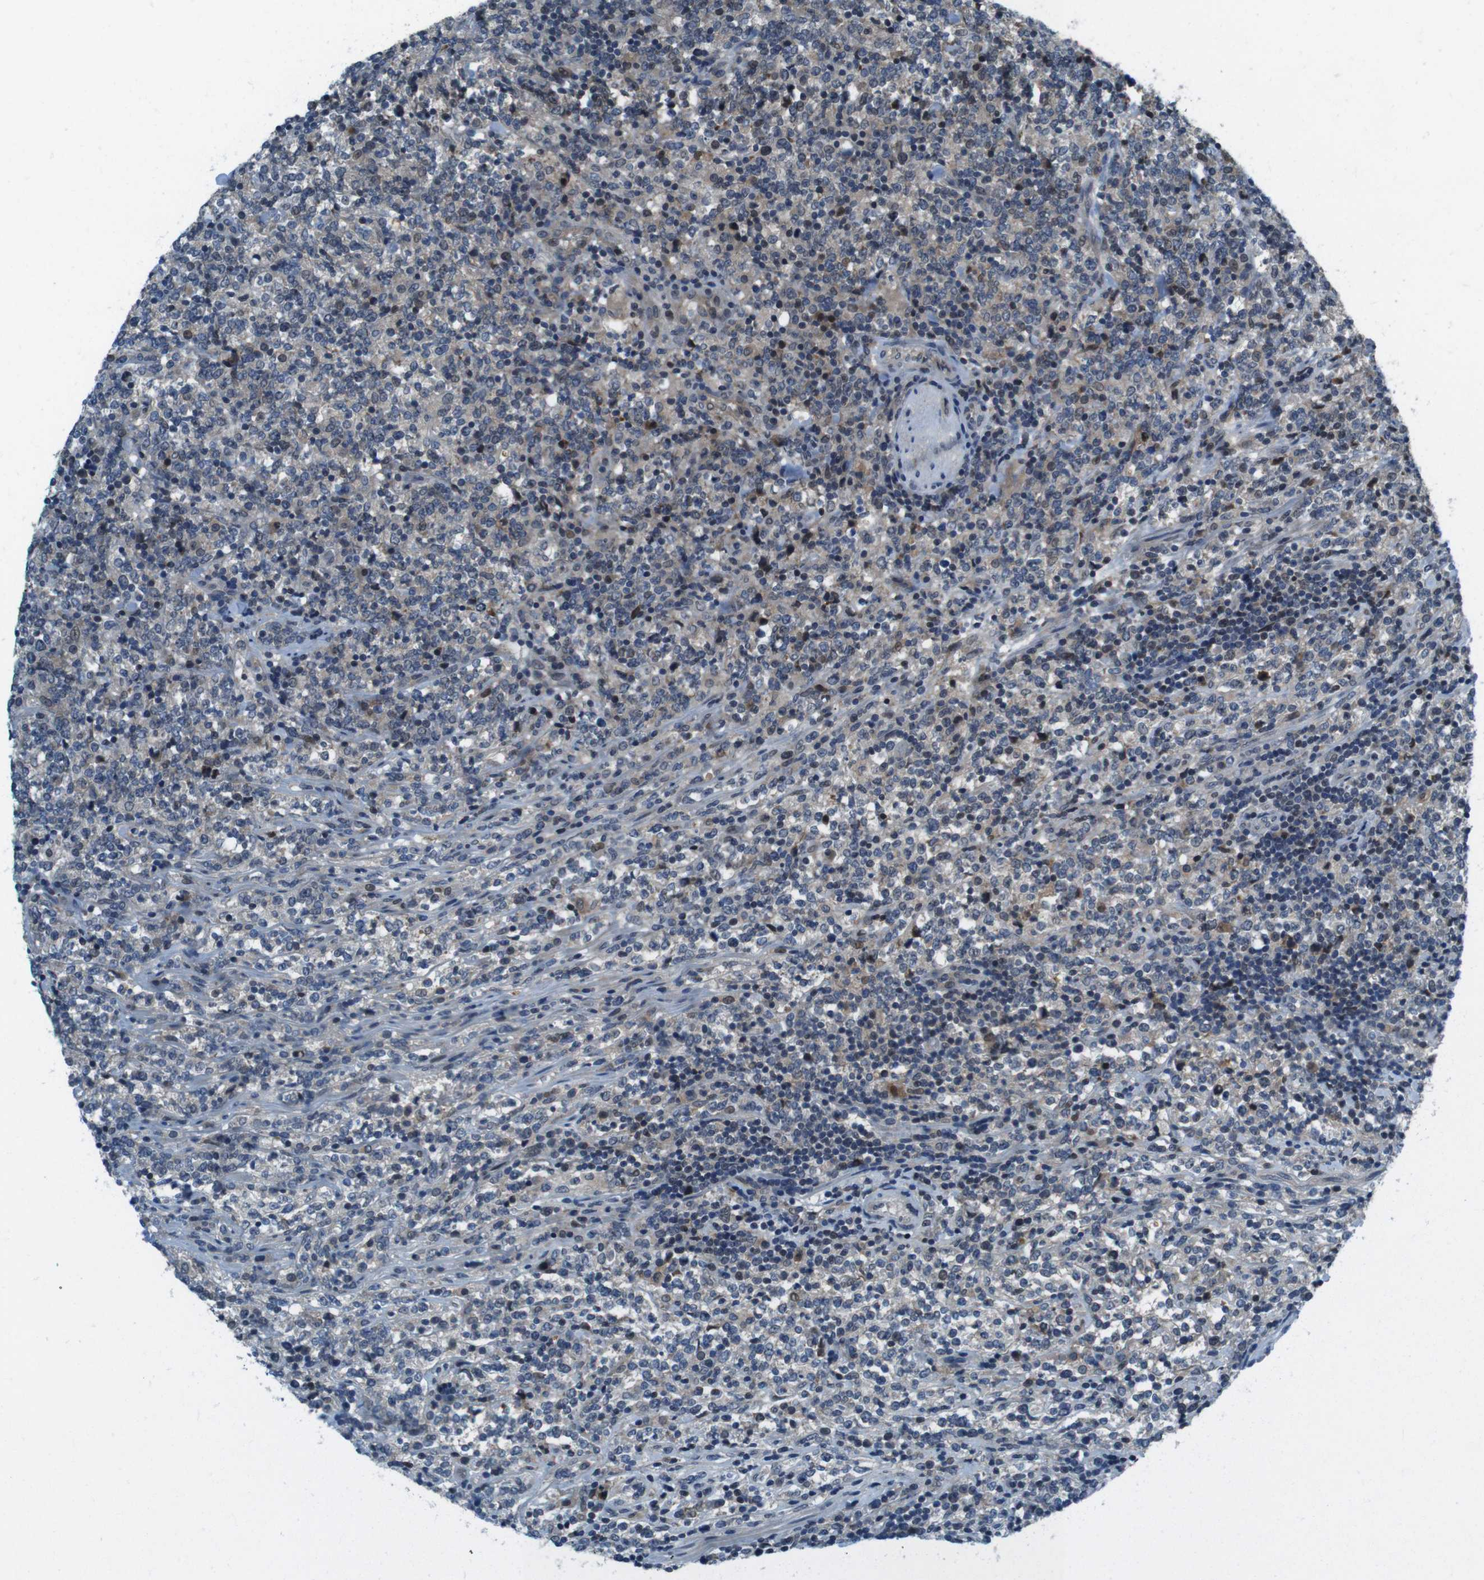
{"staining": {"intensity": "weak", "quantity": "<25%", "location": "cytoplasmic/membranous"}, "tissue": "lymphoma", "cell_type": "Tumor cells", "image_type": "cancer", "snomed": [{"axis": "morphology", "description": "Malignant lymphoma, non-Hodgkin's type, High grade"}, {"axis": "topography", "description": "Soft tissue"}], "caption": "This is an IHC histopathology image of lymphoma. There is no staining in tumor cells.", "gene": "LRP5", "patient": {"sex": "male", "age": 18}}